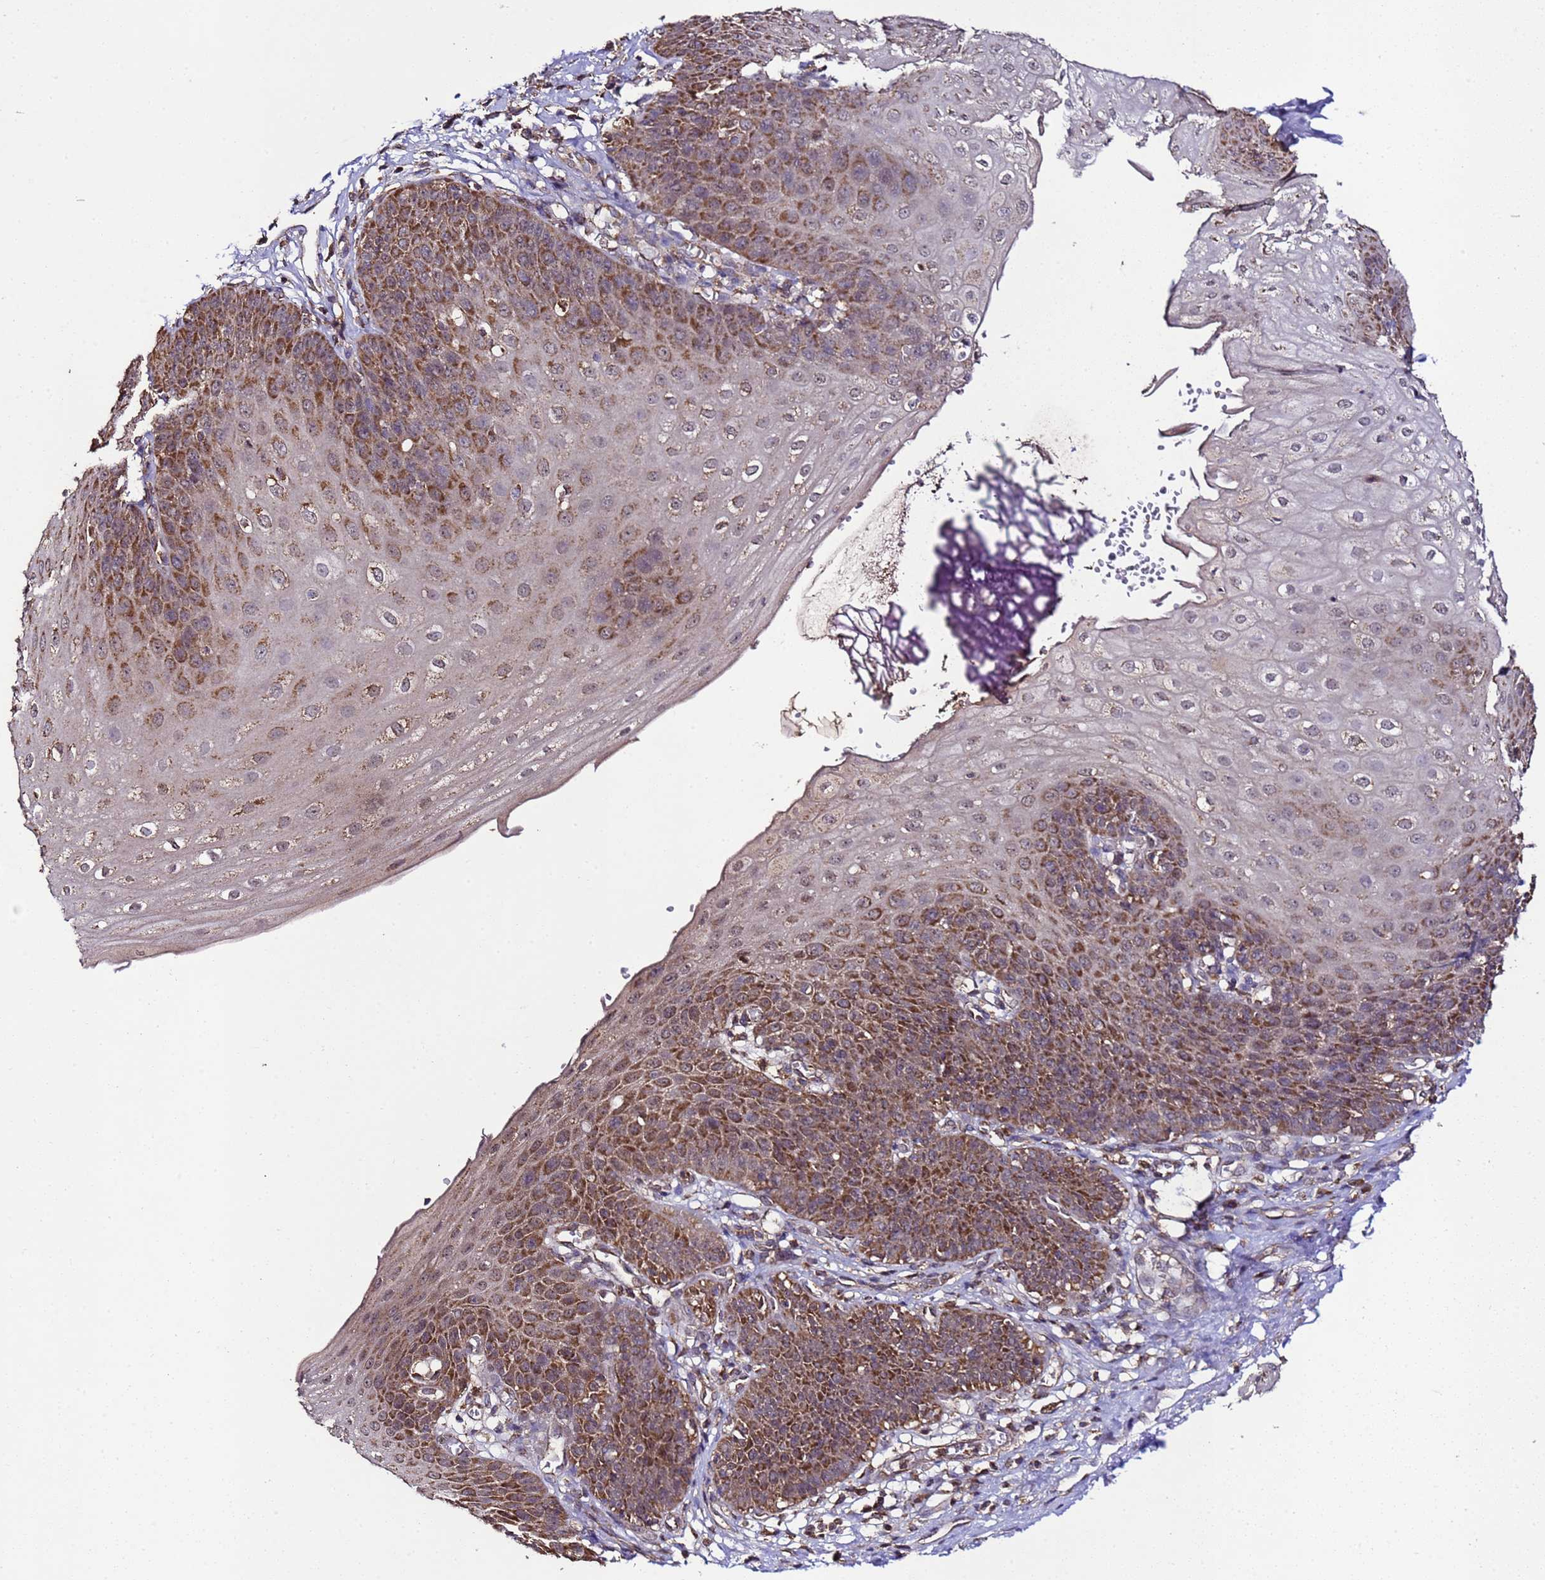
{"staining": {"intensity": "strong", "quantity": ">75%", "location": "cytoplasmic/membranous"}, "tissue": "esophagus", "cell_type": "Squamous epithelial cells", "image_type": "normal", "snomed": [{"axis": "morphology", "description": "Normal tissue, NOS"}, {"axis": "topography", "description": "Esophagus"}], "caption": "Esophagus stained for a protein (brown) reveals strong cytoplasmic/membranous positive positivity in about >75% of squamous epithelial cells.", "gene": "HSPBAP1", "patient": {"sex": "male", "age": 71}}